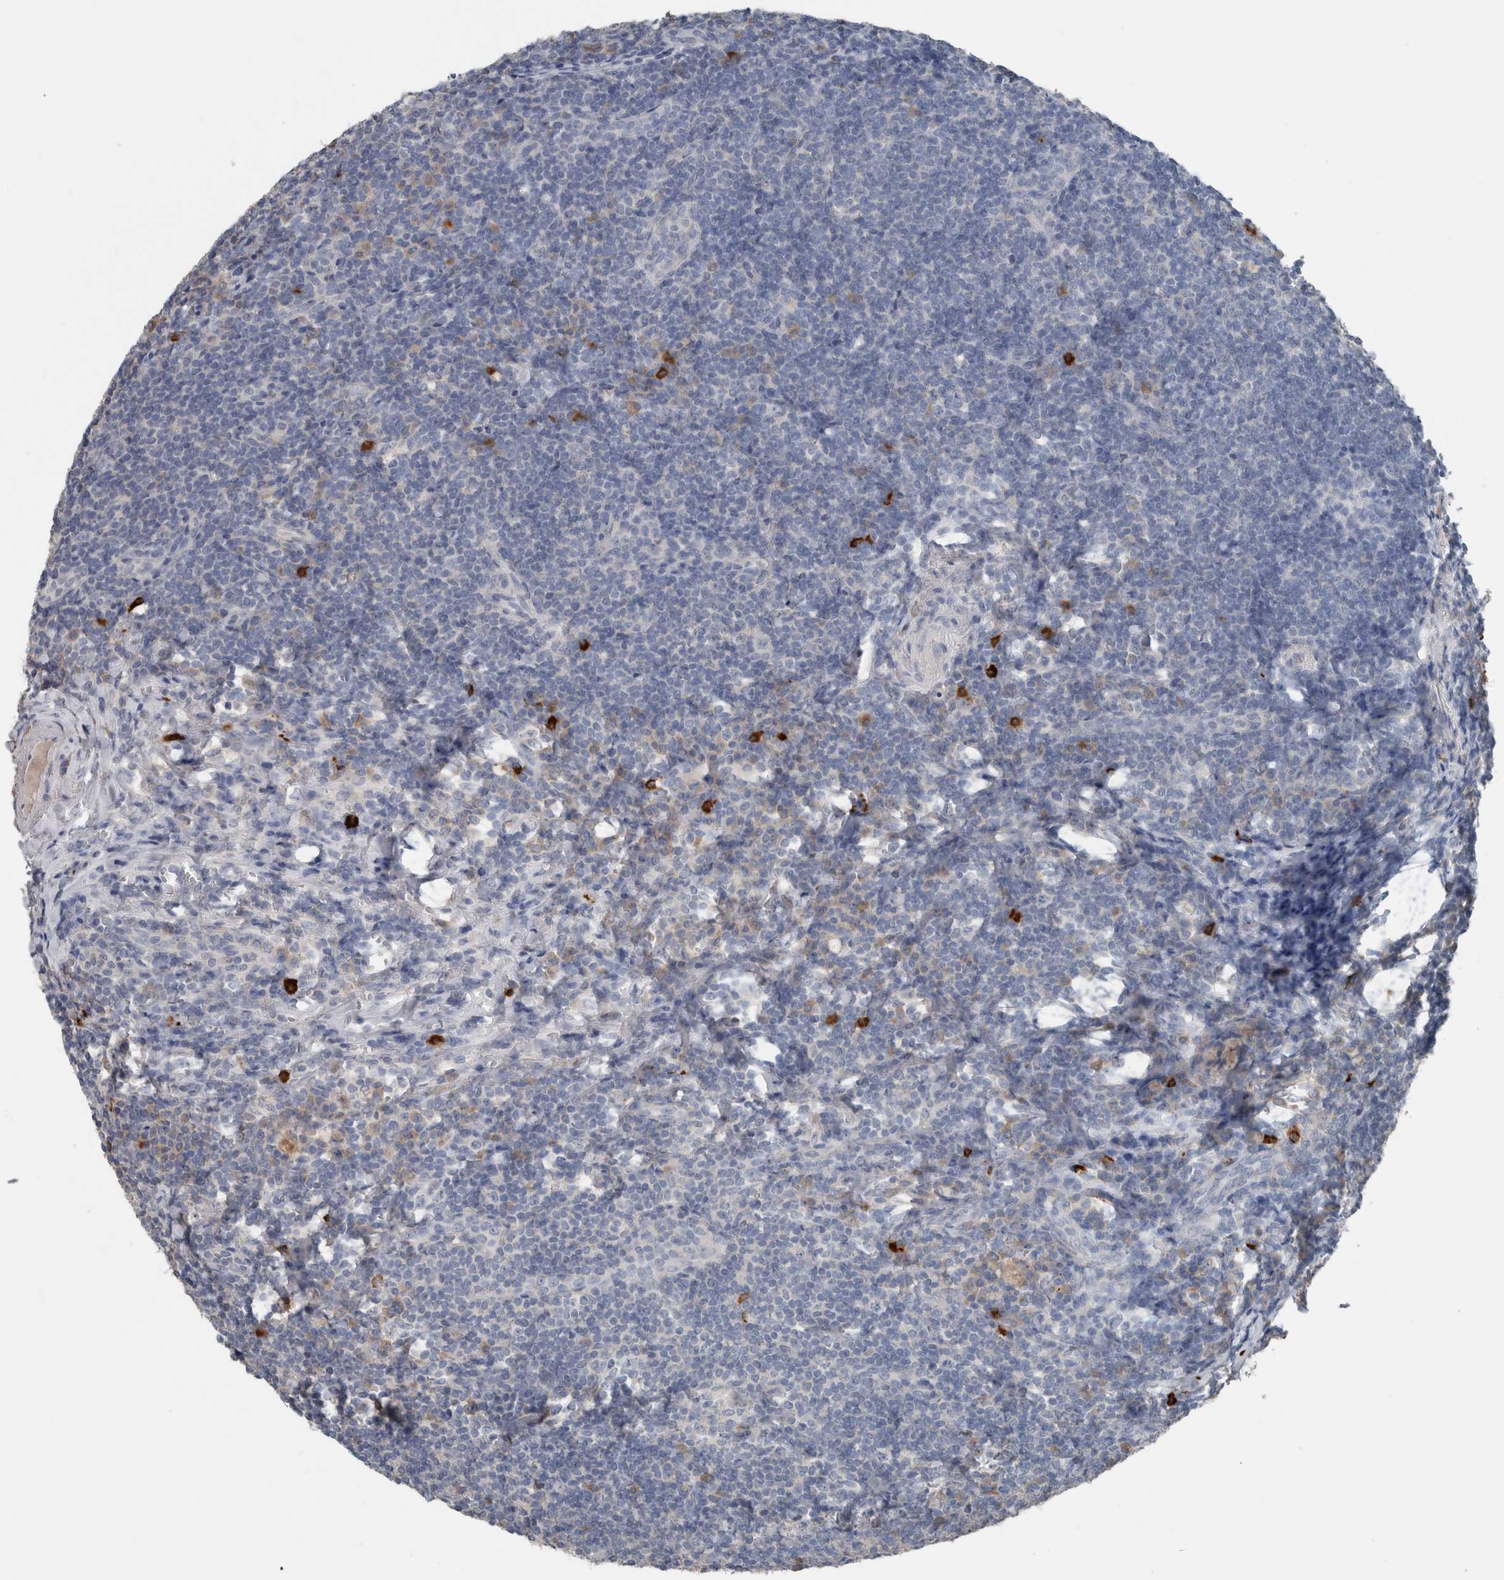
{"staining": {"intensity": "negative", "quantity": "none", "location": "none"}, "tissue": "tonsil", "cell_type": "Germinal center cells", "image_type": "normal", "snomed": [{"axis": "morphology", "description": "Normal tissue, NOS"}, {"axis": "topography", "description": "Tonsil"}], "caption": "Immunohistochemistry image of normal tonsil stained for a protein (brown), which demonstrates no positivity in germinal center cells. (DAB (3,3'-diaminobenzidine) immunohistochemistry with hematoxylin counter stain).", "gene": "CRNN", "patient": {"sex": "male", "age": 37}}